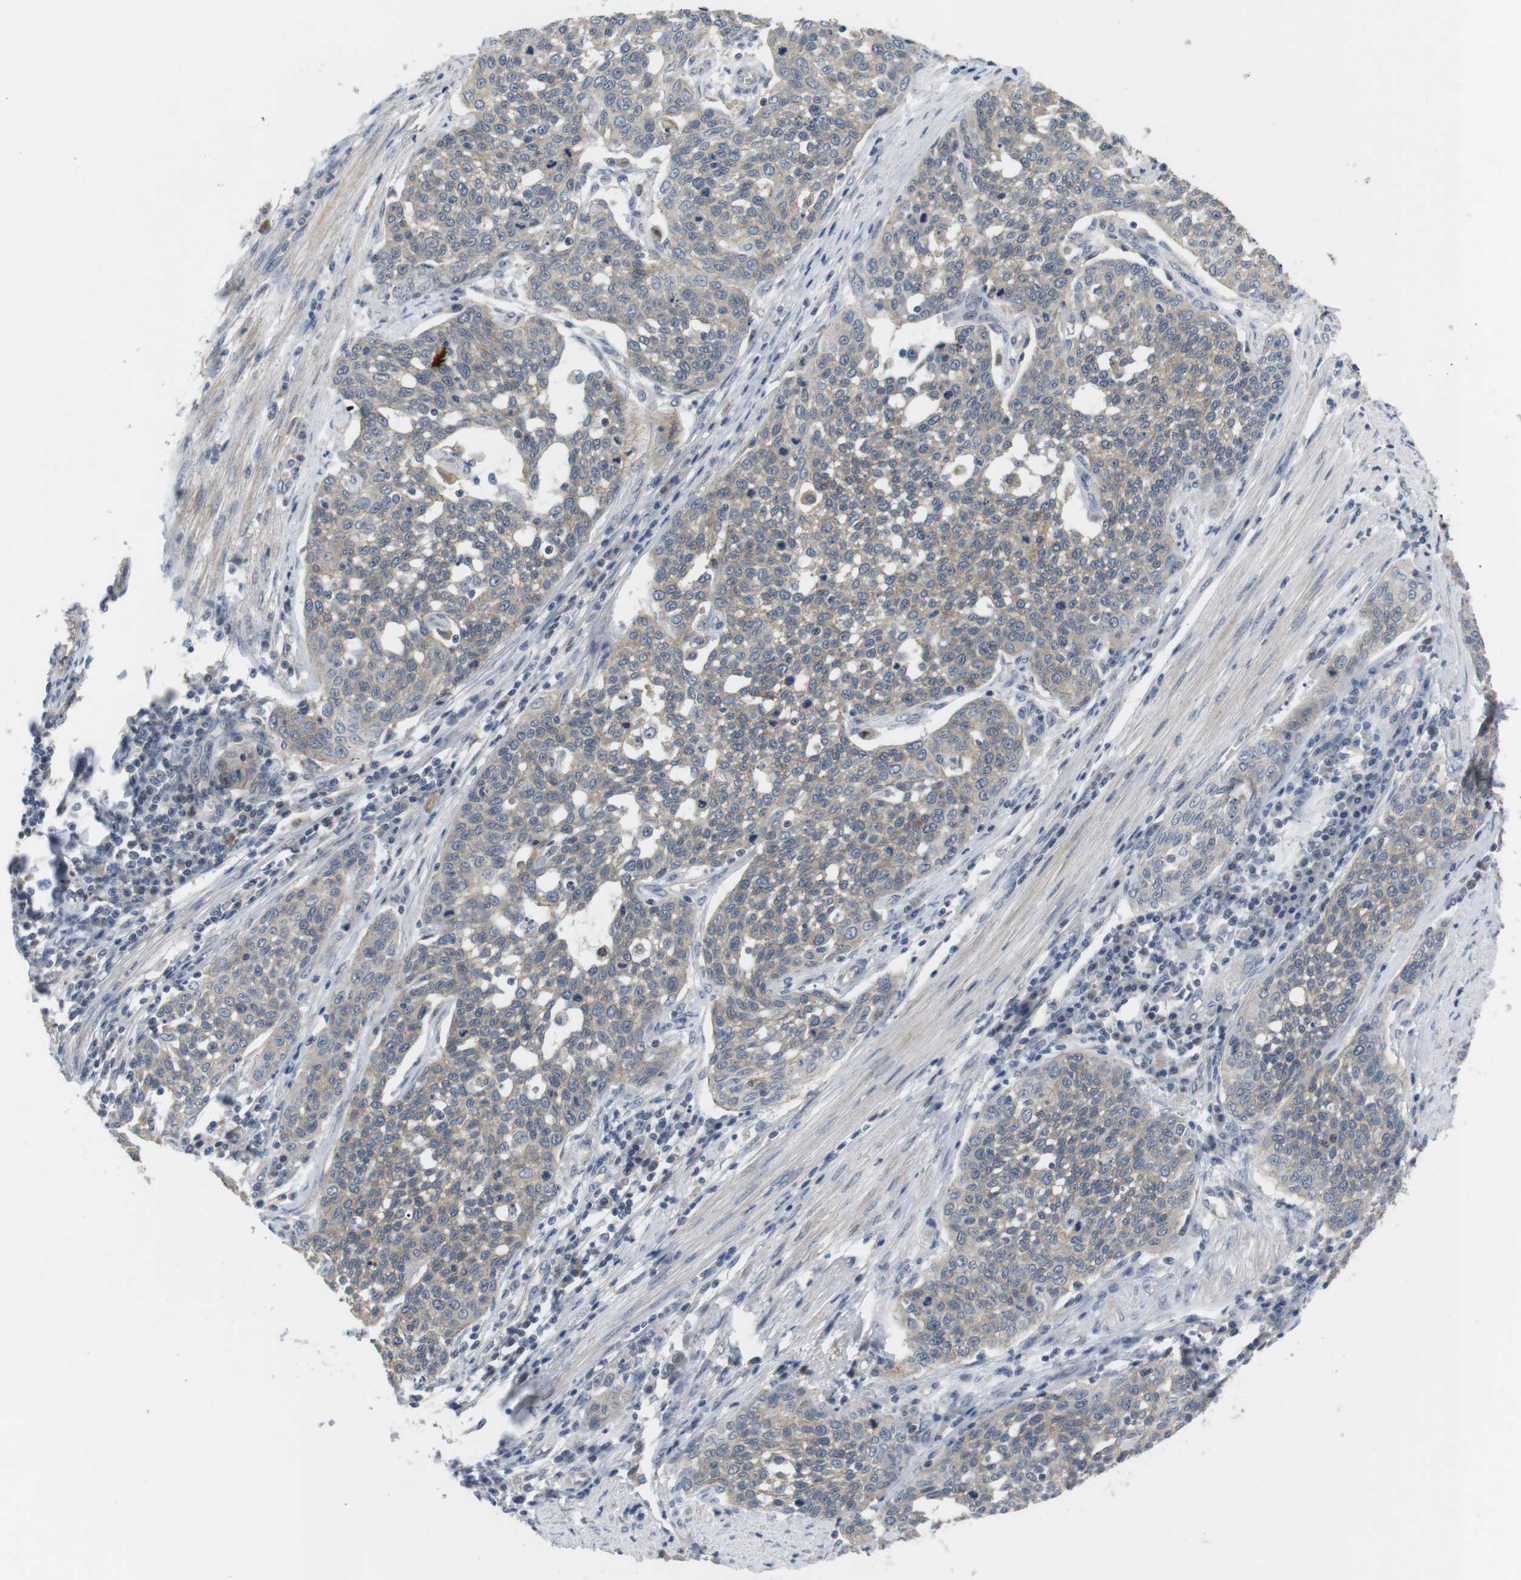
{"staining": {"intensity": "weak", "quantity": "<25%", "location": "cytoplasmic/membranous"}, "tissue": "cervical cancer", "cell_type": "Tumor cells", "image_type": "cancer", "snomed": [{"axis": "morphology", "description": "Squamous cell carcinoma, NOS"}, {"axis": "topography", "description": "Cervix"}], "caption": "The immunohistochemistry (IHC) micrograph has no significant positivity in tumor cells of squamous cell carcinoma (cervical) tissue.", "gene": "NECTIN1", "patient": {"sex": "female", "age": 34}}